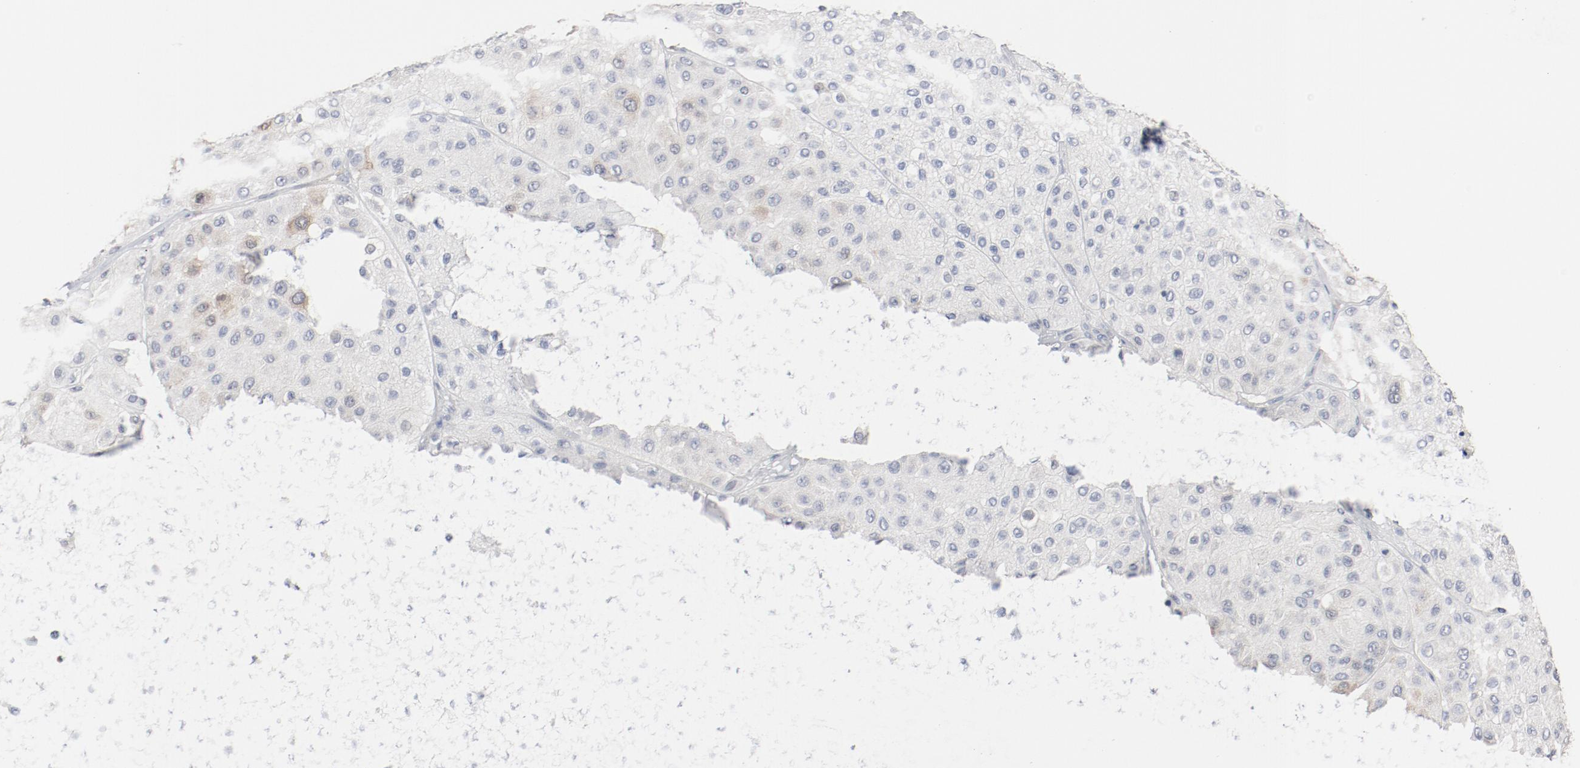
{"staining": {"intensity": "weak", "quantity": "<25%", "location": "cytoplasmic/membranous"}, "tissue": "melanoma", "cell_type": "Tumor cells", "image_type": "cancer", "snomed": [{"axis": "morphology", "description": "Normal tissue, NOS"}, {"axis": "morphology", "description": "Malignant melanoma, Metastatic site"}, {"axis": "topography", "description": "Skin"}], "caption": "Tumor cells are negative for brown protein staining in malignant melanoma (metastatic site). (Brightfield microscopy of DAB (3,3'-diaminobenzidine) immunohistochemistry at high magnification).", "gene": "CDK1", "patient": {"sex": "male", "age": 41}}